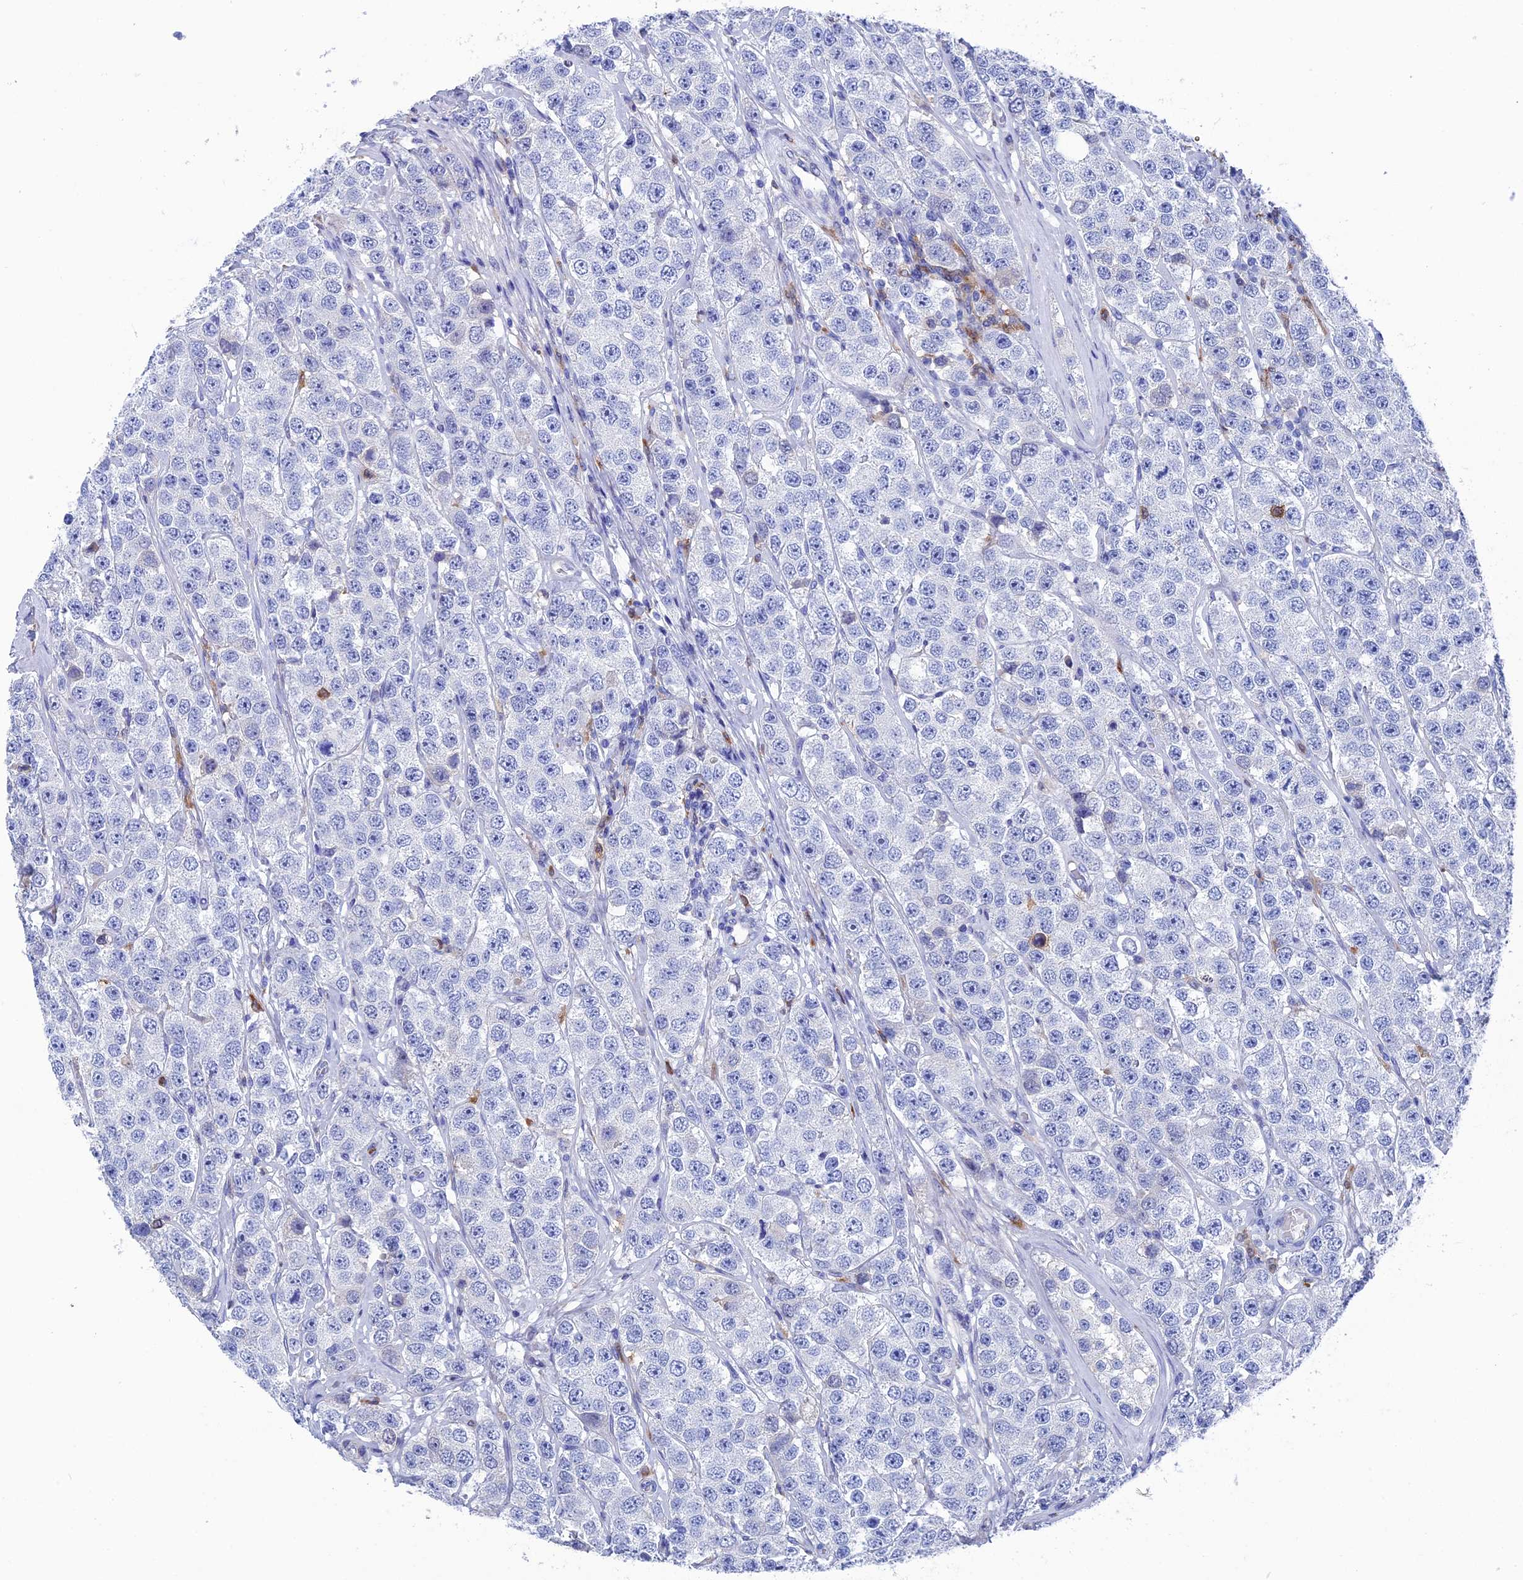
{"staining": {"intensity": "negative", "quantity": "none", "location": "none"}, "tissue": "testis cancer", "cell_type": "Tumor cells", "image_type": "cancer", "snomed": [{"axis": "morphology", "description": "Seminoma, NOS"}, {"axis": "topography", "description": "Testis"}], "caption": "Tumor cells show no significant expression in testis seminoma.", "gene": "TYROBP", "patient": {"sex": "male", "age": 28}}